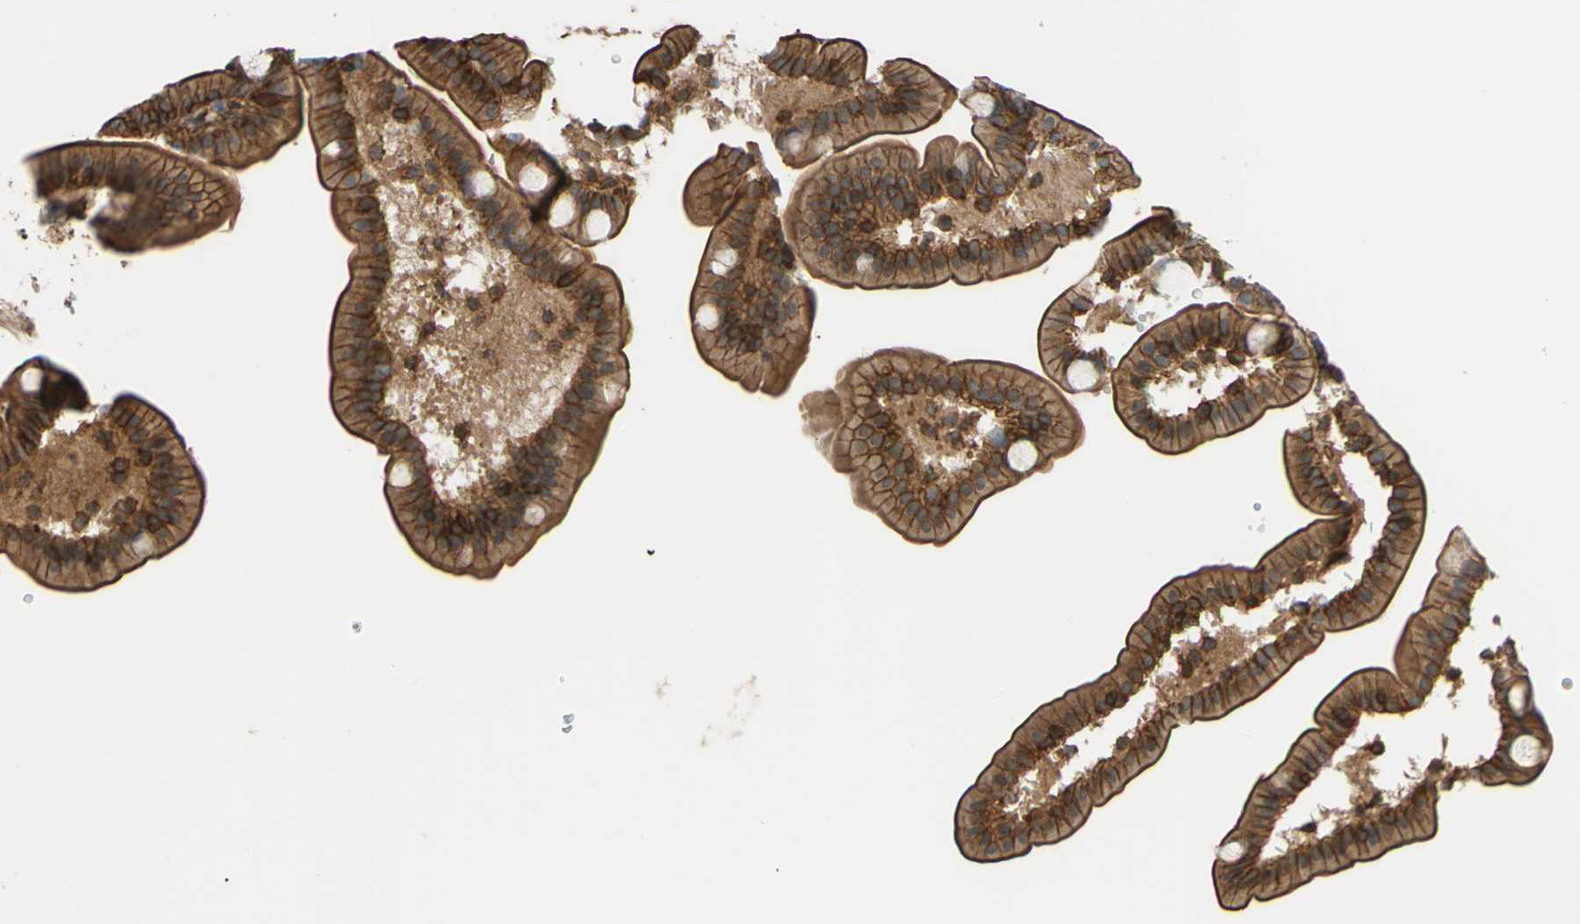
{"staining": {"intensity": "strong", "quantity": ">75%", "location": "cytoplasmic/membranous"}, "tissue": "duodenum", "cell_type": "Glandular cells", "image_type": "normal", "snomed": [{"axis": "morphology", "description": "Normal tissue, NOS"}, {"axis": "topography", "description": "Duodenum"}], "caption": "Brown immunohistochemical staining in benign duodenum shows strong cytoplasmic/membranous staining in about >75% of glandular cells.", "gene": "ADD3", "patient": {"sex": "male", "age": 54}}